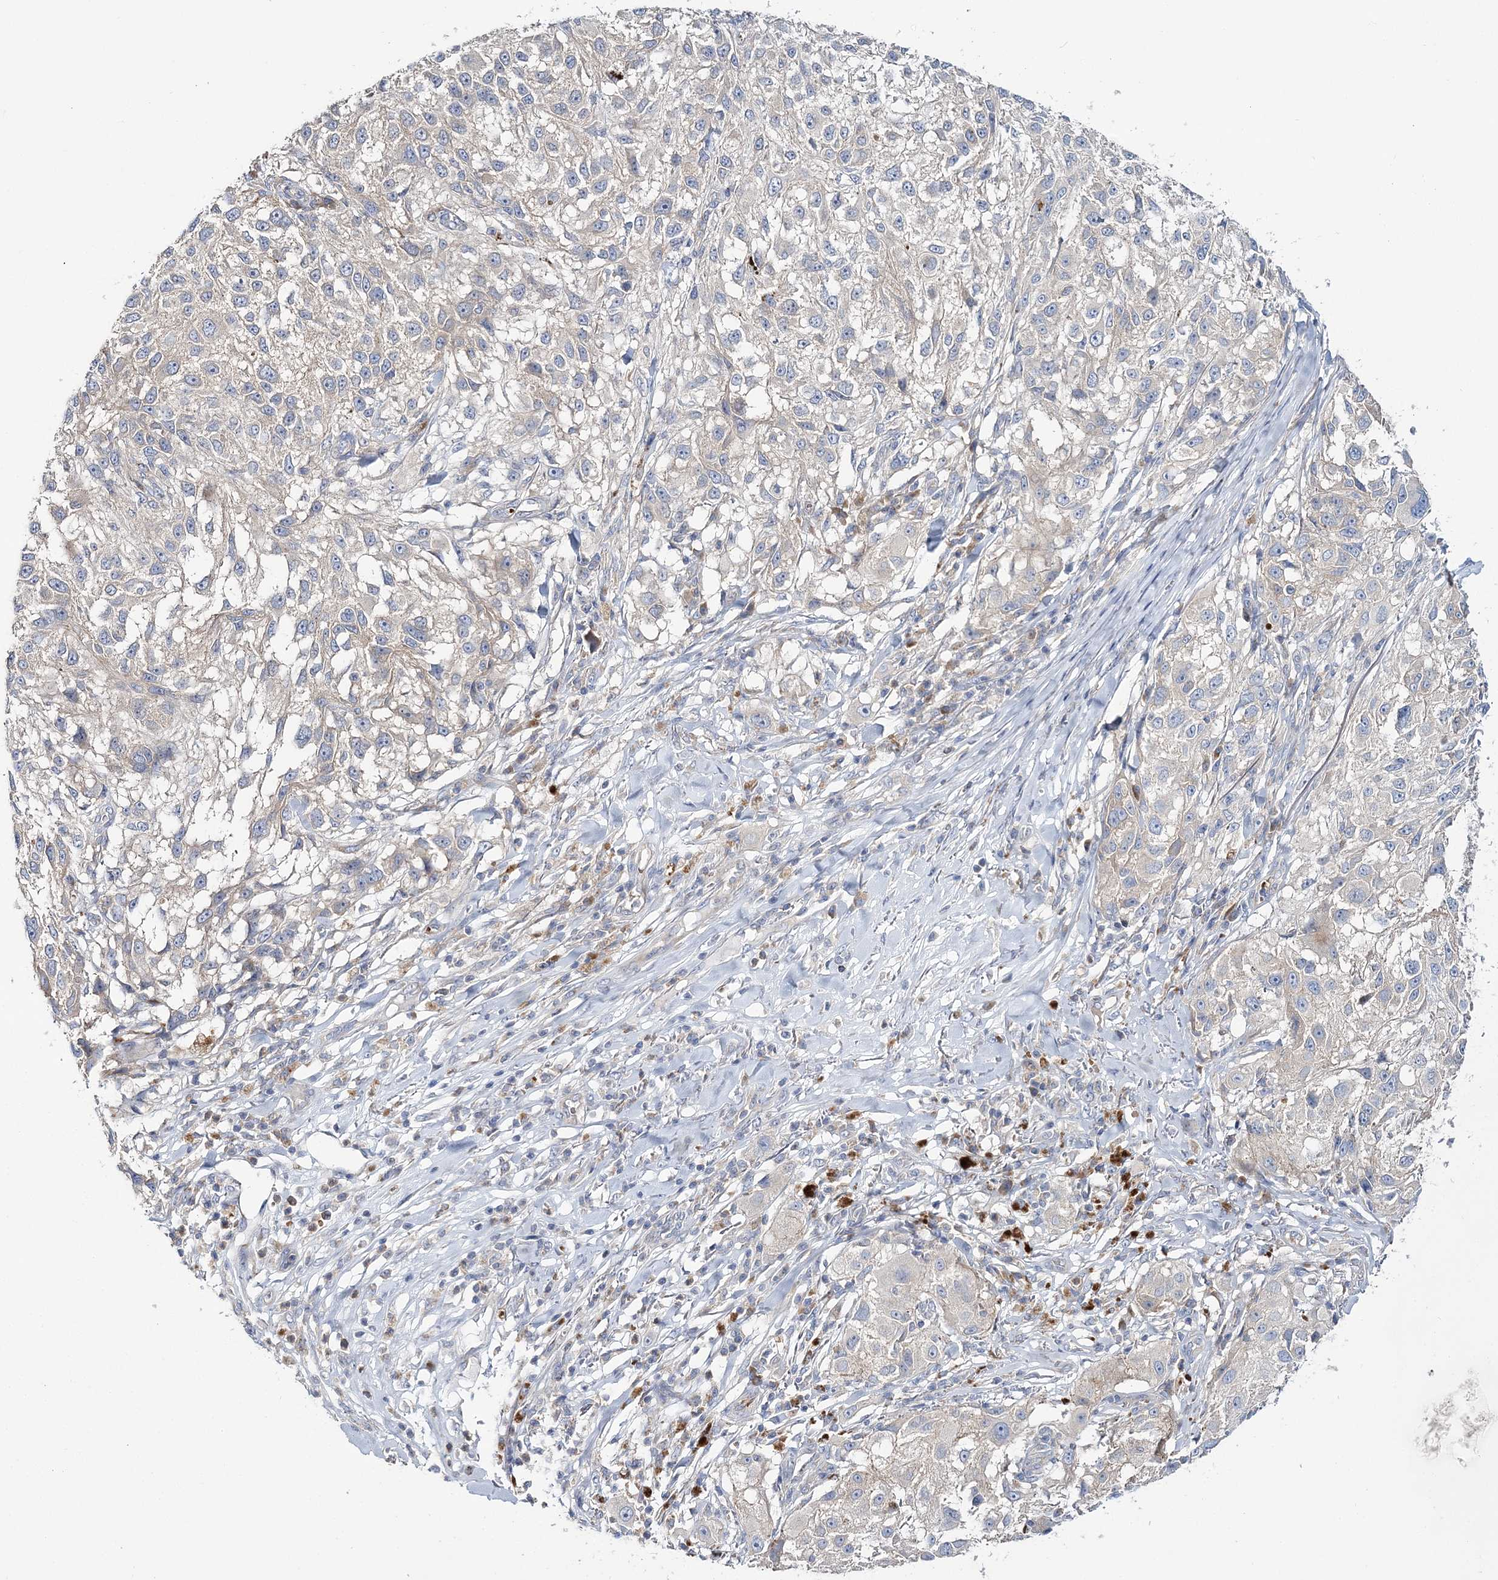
{"staining": {"intensity": "weak", "quantity": "<25%", "location": "cytoplasmic/membranous"}, "tissue": "melanoma", "cell_type": "Tumor cells", "image_type": "cancer", "snomed": [{"axis": "morphology", "description": "Necrosis, NOS"}, {"axis": "morphology", "description": "Malignant melanoma, NOS"}, {"axis": "topography", "description": "Skin"}], "caption": "Micrograph shows no significant protein staining in tumor cells of malignant melanoma.", "gene": "ATP11B", "patient": {"sex": "female", "age": 87}}